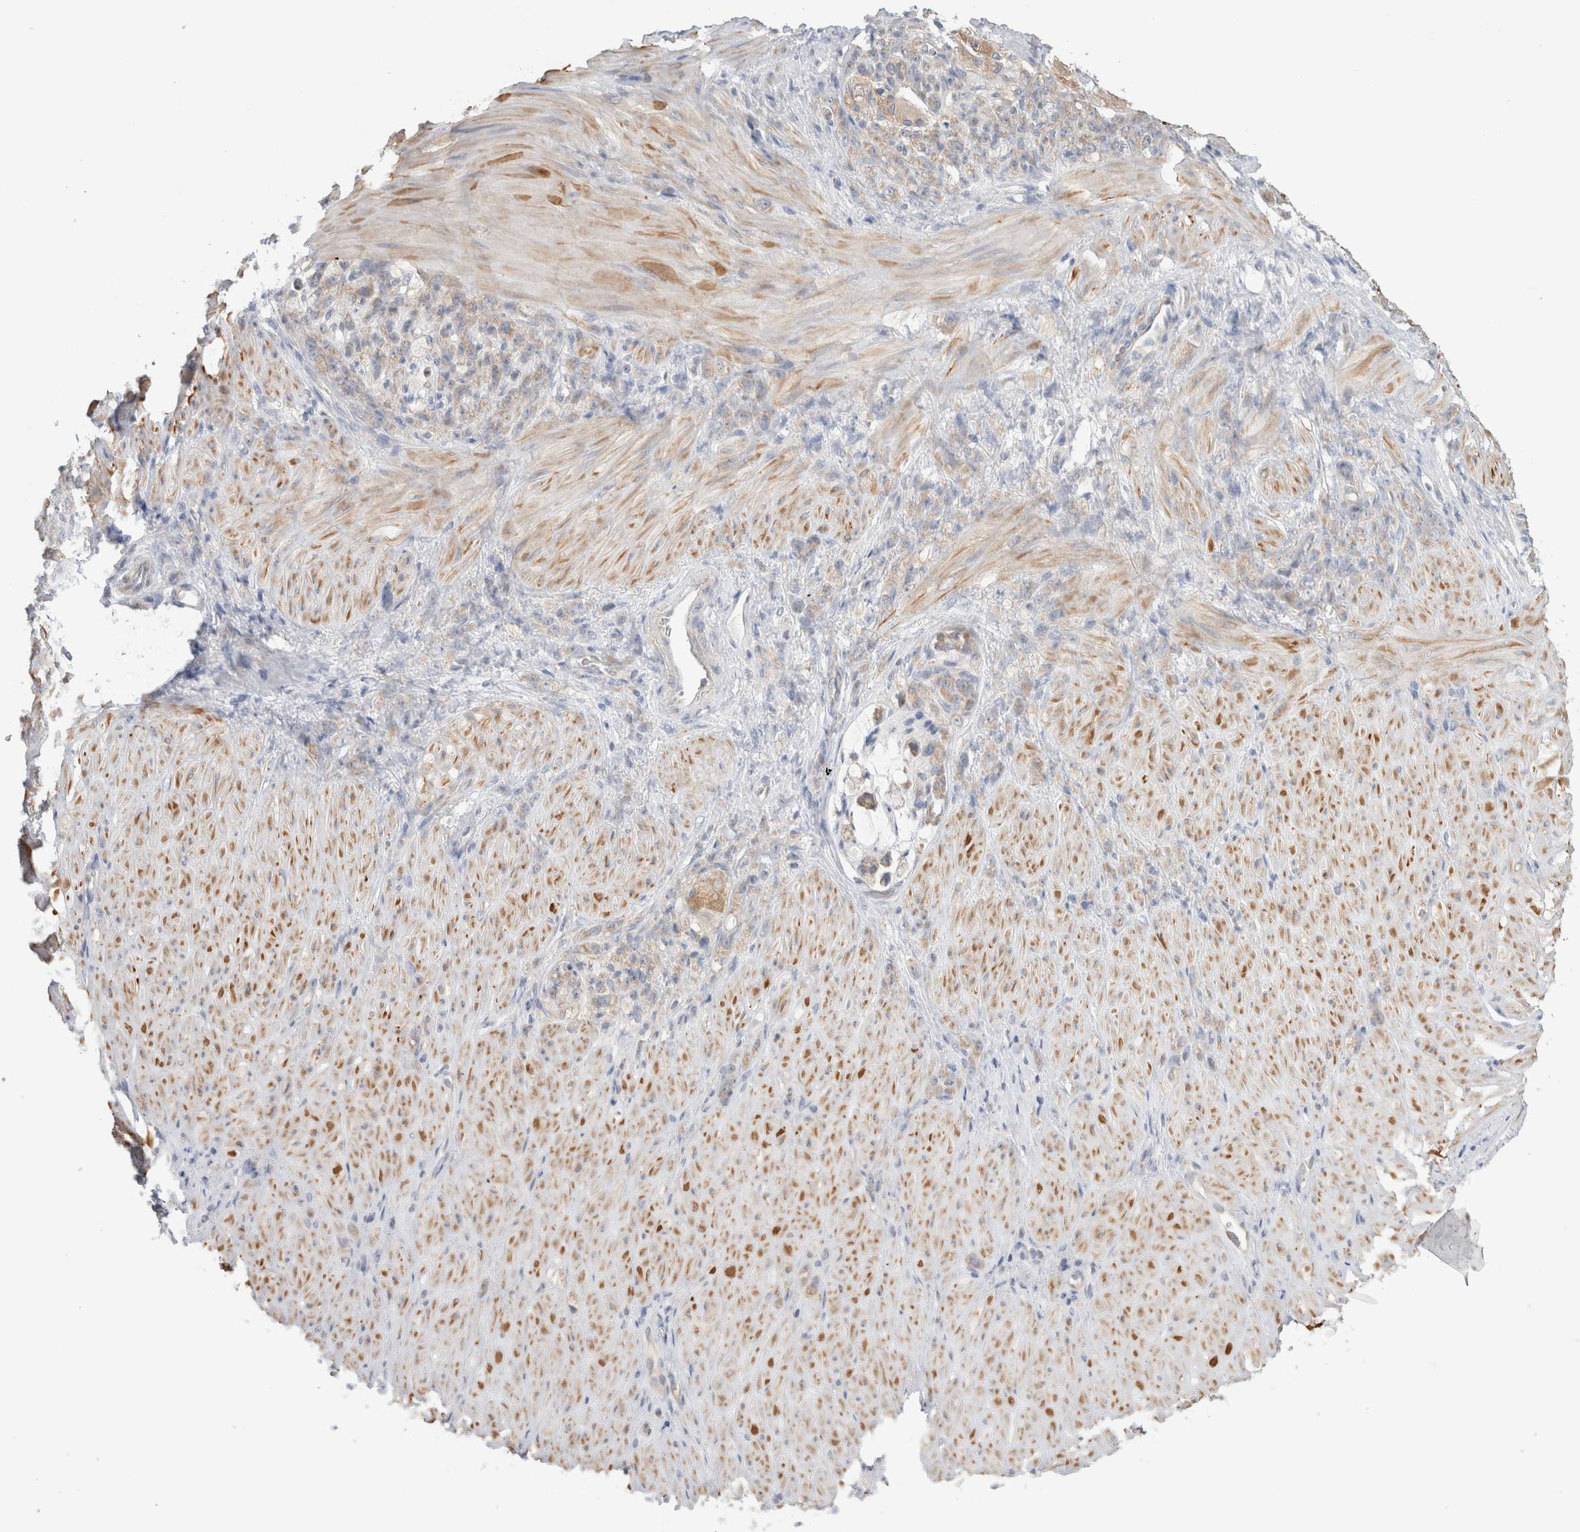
{"staining": {"intensity": "negative", "quantity": "none", "location": "none"}, "tissue": "stomach cancer", "cell_type": "Tumor cells", "image_type": "cancer", "snomed": [{"axis": "morphology", "description": "Normal tissue, NOS"}, {"axis": "morphology", "description": "Adenocarcinoma, NOS"}, {"axis": "topography", "description": "Stomach"}], "caption": "High magnification brightfield microscopy of stomach adenocarcinoma stained with DAB (brown) and counterstained with hematoxylin (blue): tumor cells show no significant staining. The staining was performed using DAB to visualize the protein expression in brown, while the nuclei were stained in blue with hematoxylin (Magnification: 20x).", "gene": "NDOR1", "patient": {"sex": "male", "age": 82}}